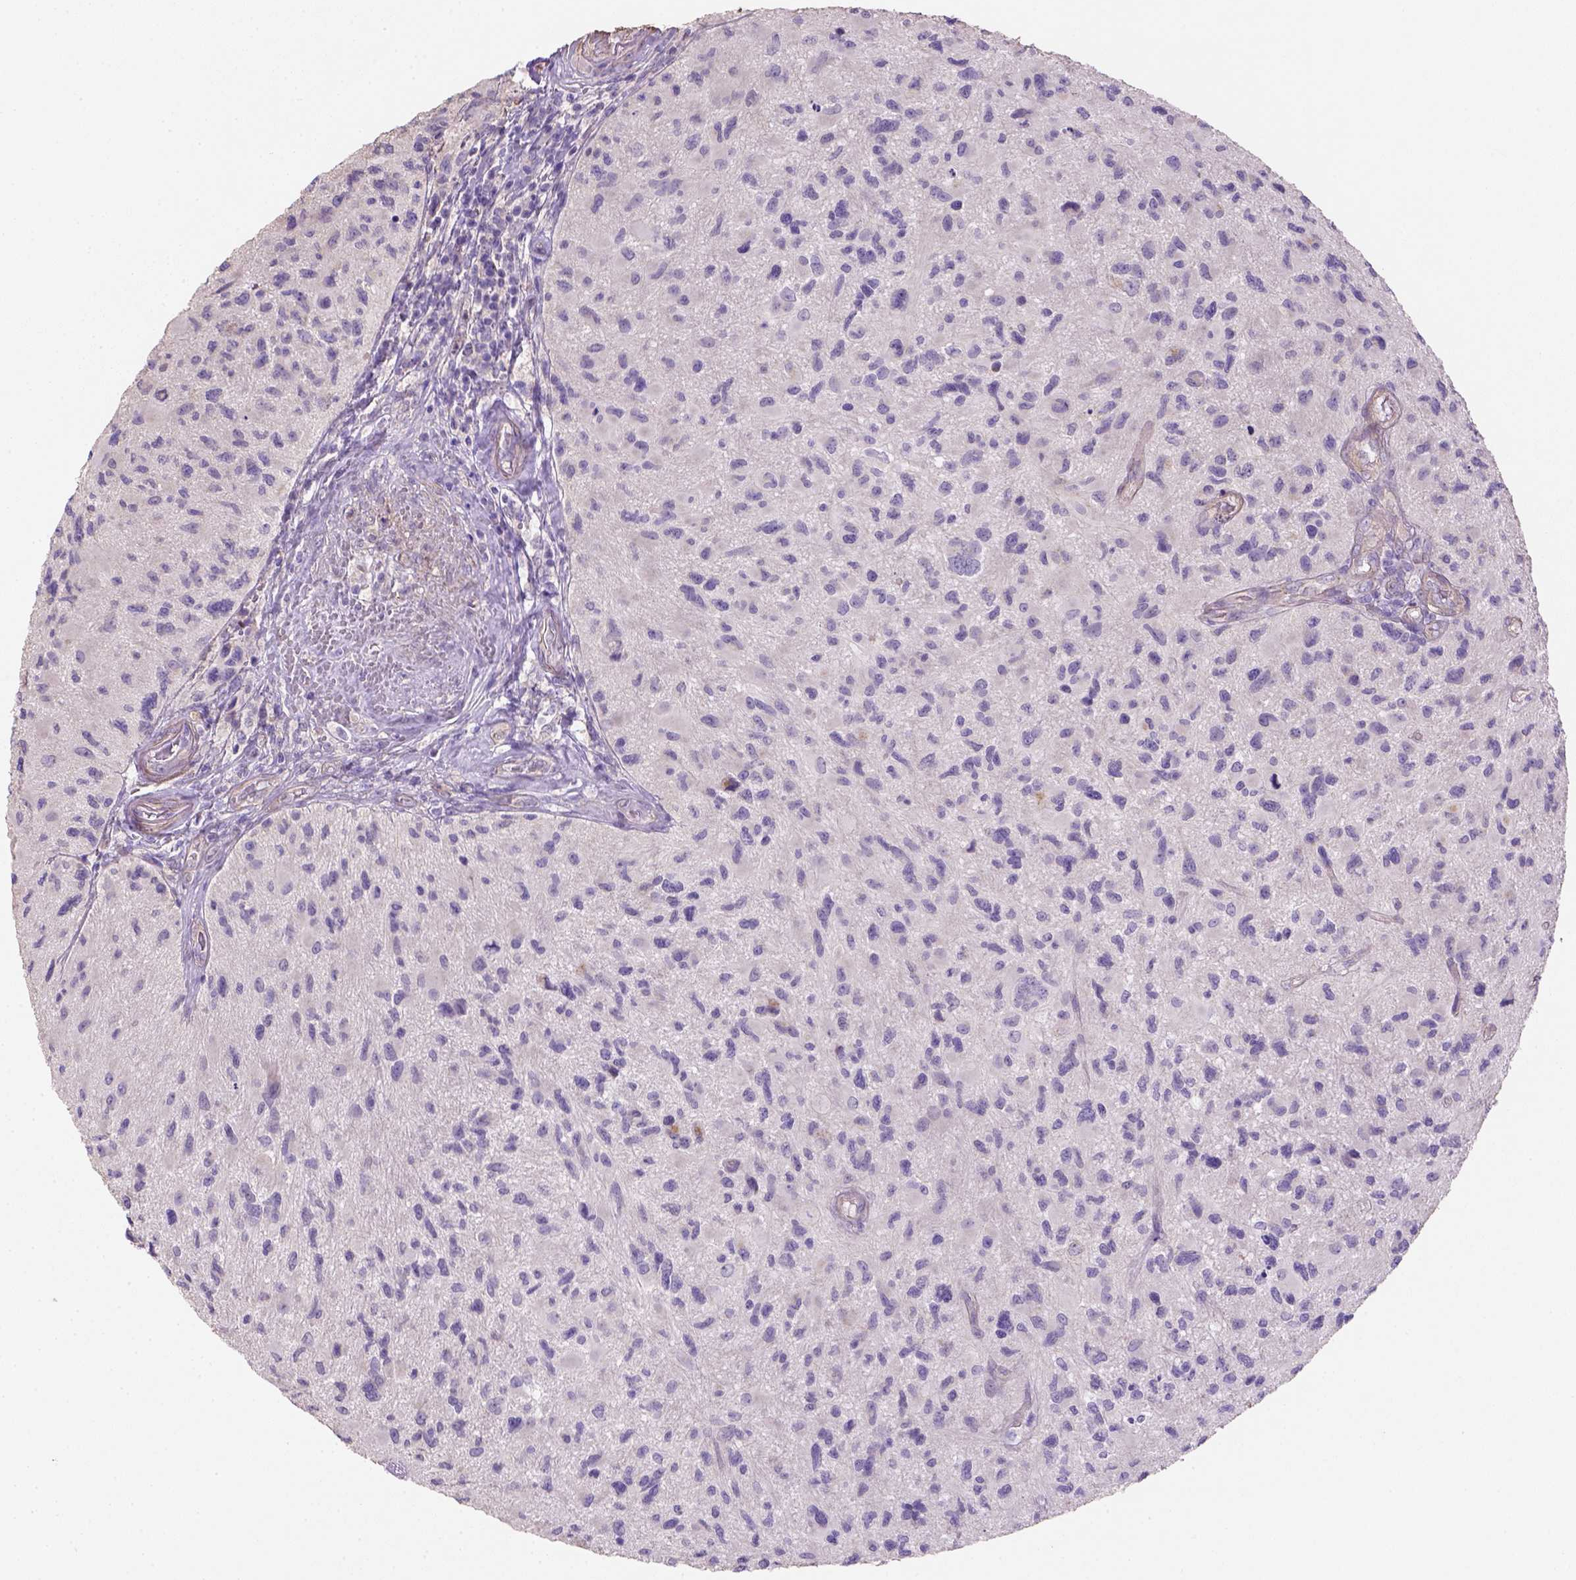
{"staining": {"intensity": "negative", "quantity": "none", "location": "none"}, "tissue": "glioma", "cell_type": "Tumor cells", "image_type": "cancer", "snomed": [{"axis": "morphology", "description": "Glioma, malignant, NOS"}, {"axis": "morphology", "description": "Glioma, malignant, High grade"}, {"axis": "topography", "description": "Brain"}], "caption": "Immunohistochemical staining of human glioma (malignant) displays no significant expression in tumor cells.", "gene": "HTRA1", "patient": {"sex": "female", "age": 71}}